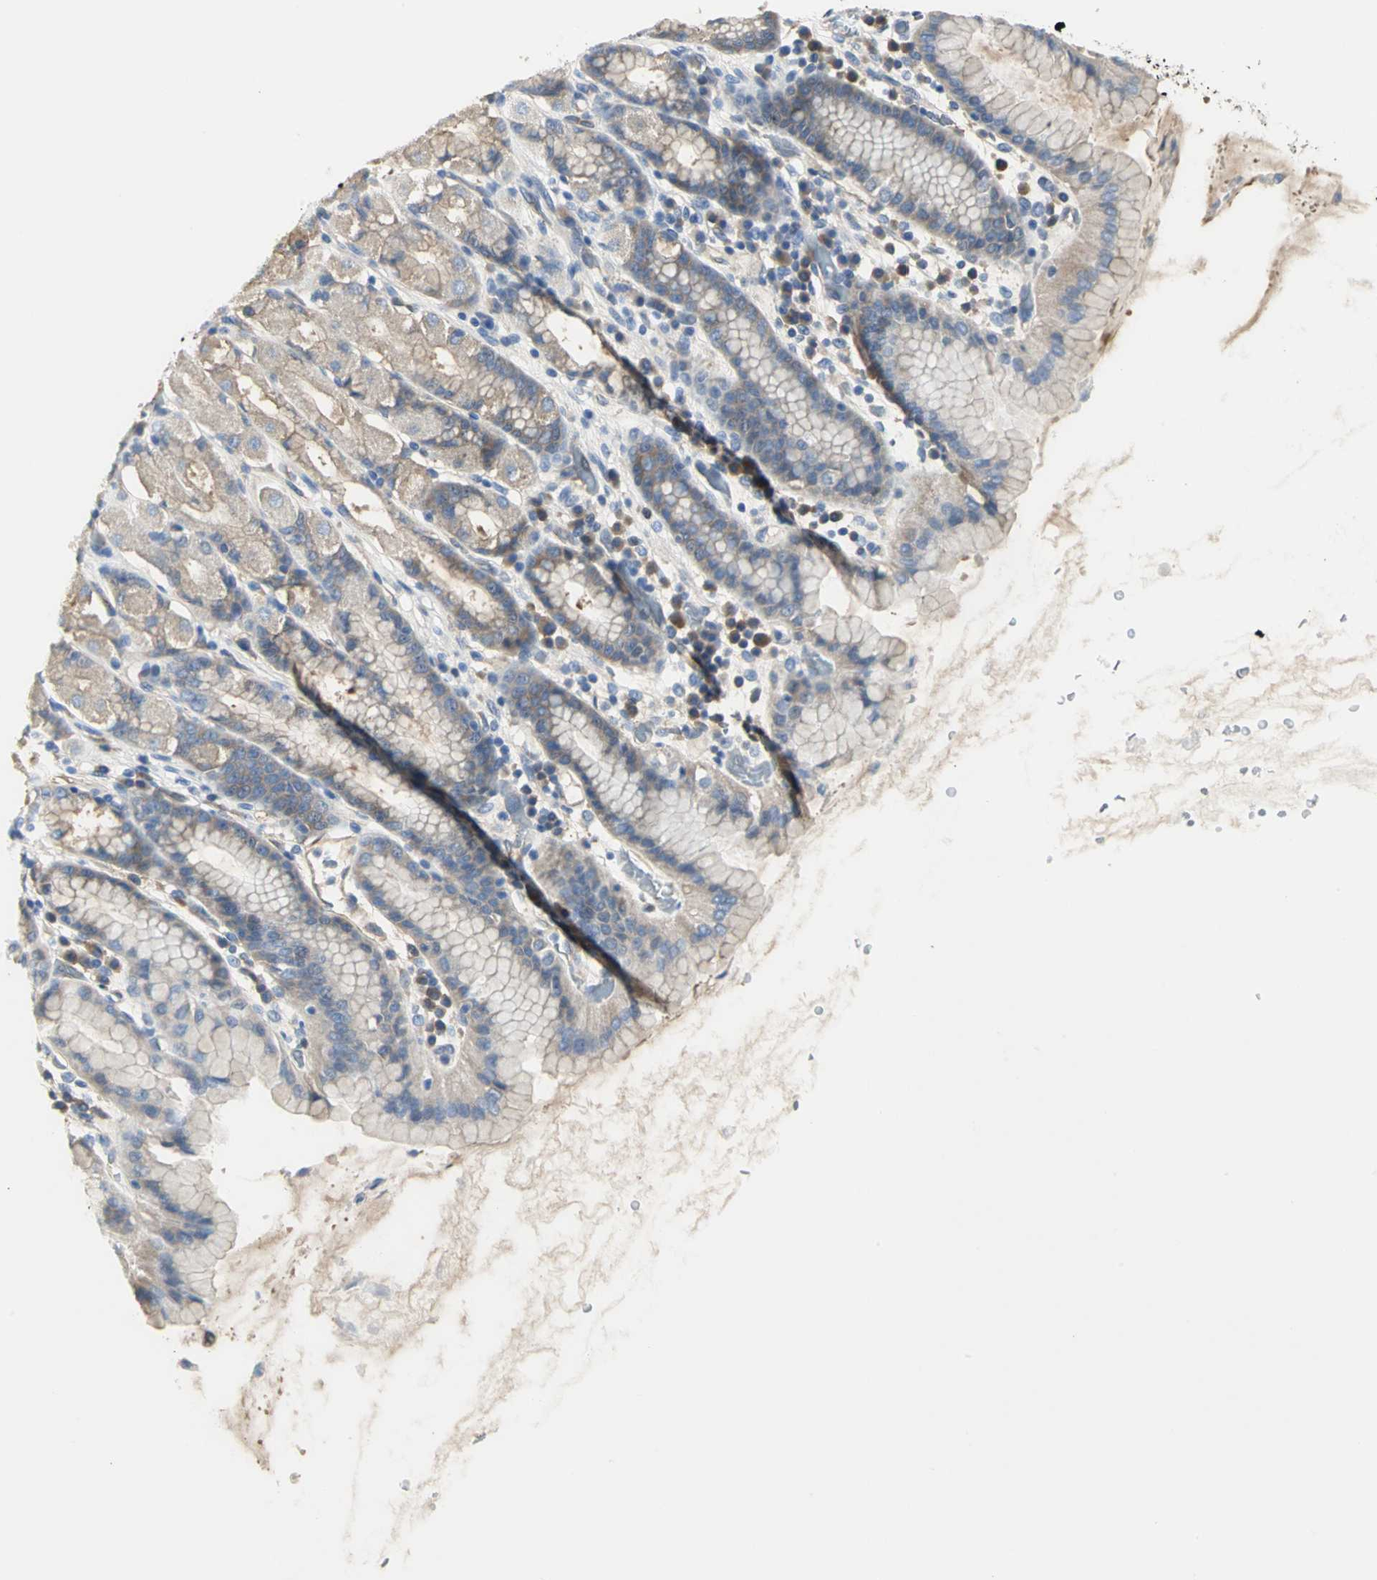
{"staining": {"intensity": "moderate", "quantity": ">75%", "location": "cytoplasmic/membranous"}, "tissue": "stomach", "cell_type": "Glandular cells", "image_type": "normal", "snomed": [{"axis": "morphology", "description": "Normal tissue, NOS"}, {"axis": "topography", "description": "Stomach, upper"}], "caption": "Benign stomach demonstrates moderate cytoplasmic/membranous expression in approximately >75% of glandular cells, visualized by immunohistochemistry.", "gene": "CHRNB1", "patient": {"sex": "male", "age": 68}}